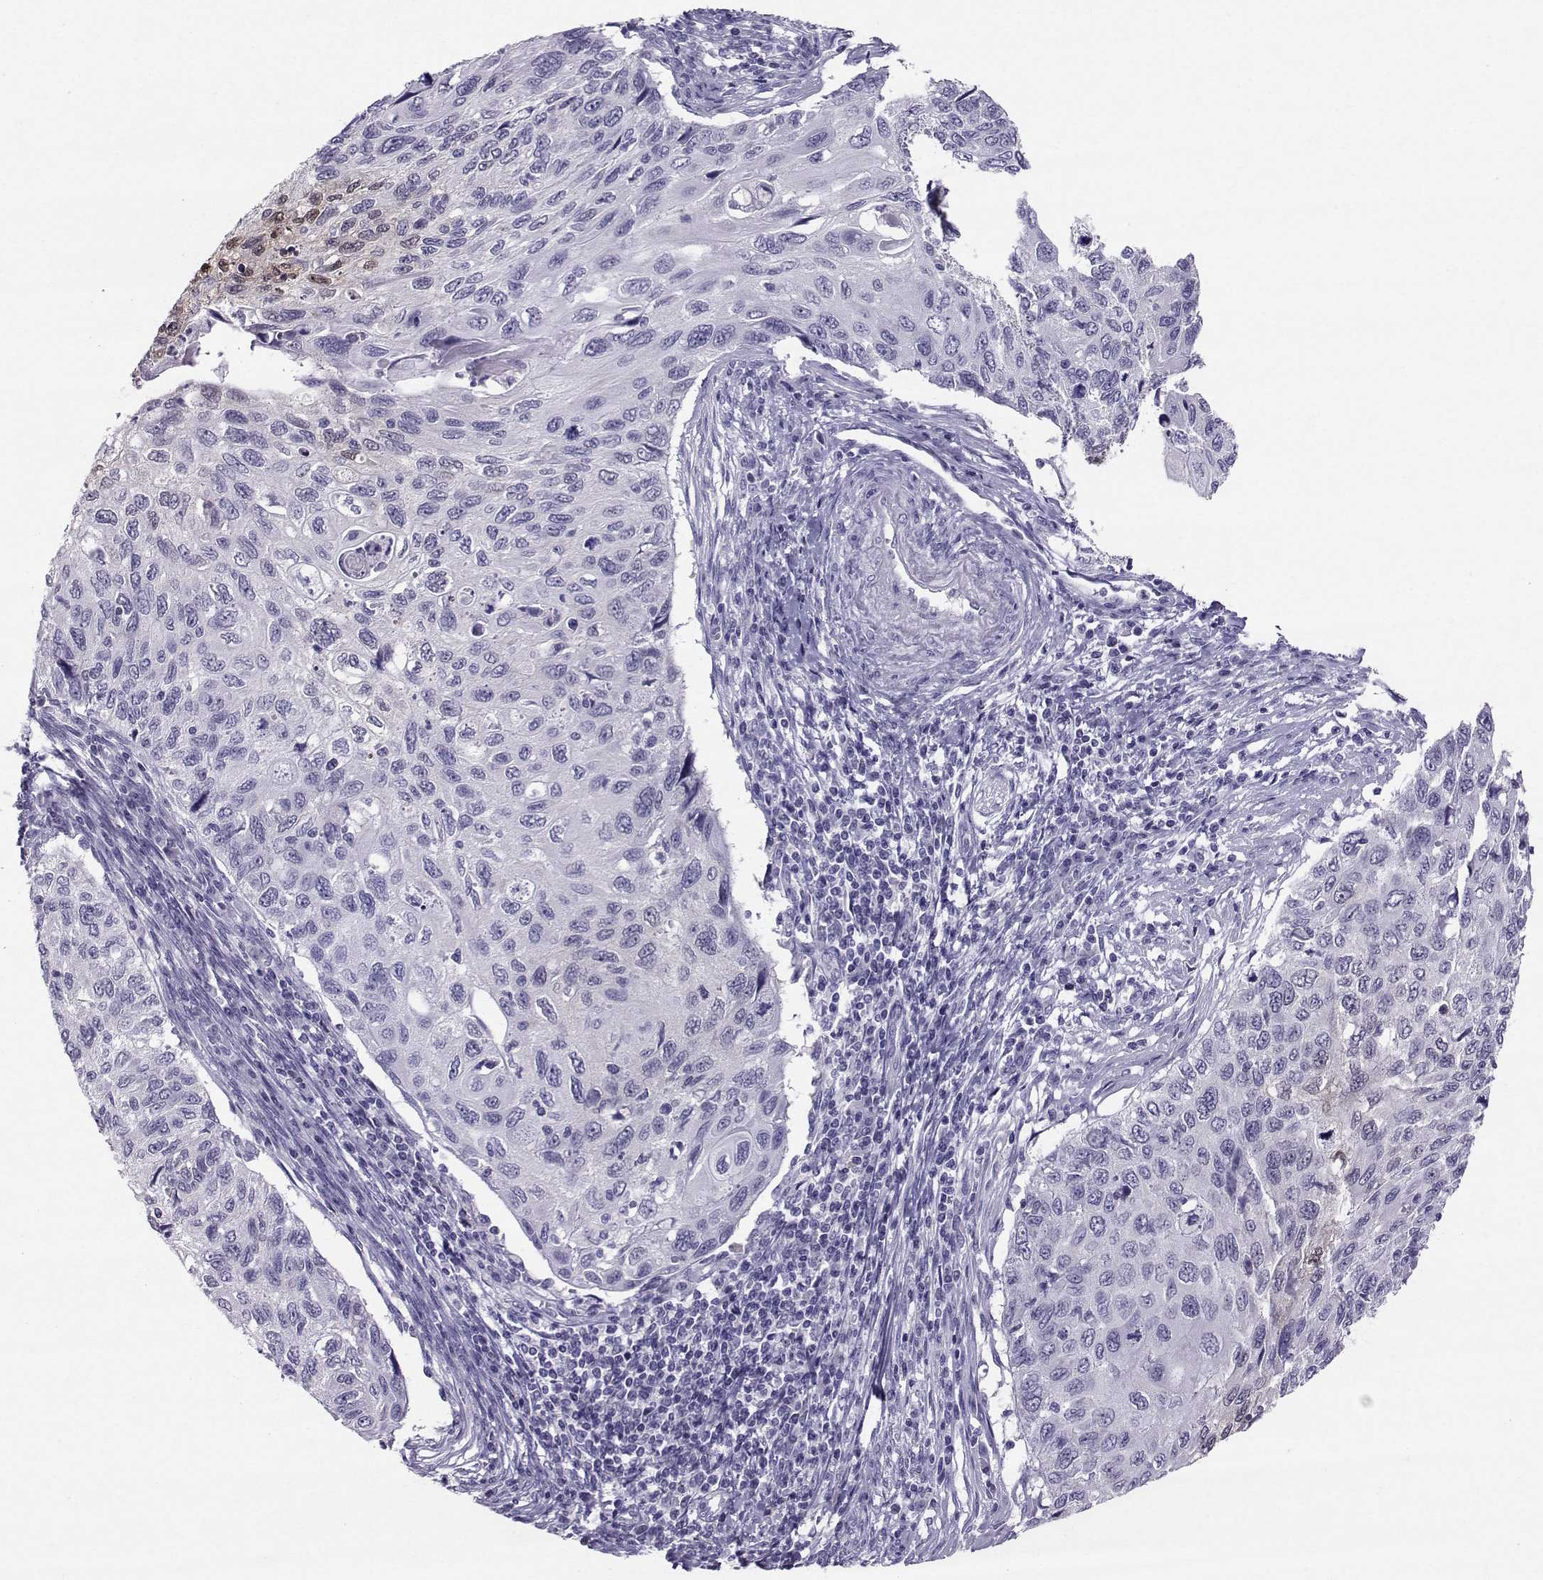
{"staining": {"intensity": "weak", "quantity": "<25%", "location": "nuclear"}, "tissue": "cervical cancer", "cell_type": "Tumor cells", "image_type": "cancer", "snomed": [{"axis": "morphology", "description": "Squamous cell carcinoma, NOS"}, {"axis": "topography", "description": "Cervix"}], "caption": "Tumor cells are negative for brown protein staining in squamous cell carcinoma (cervical).", "gene": "PGK1", "patient": {"sex": "female", "age": 70}}